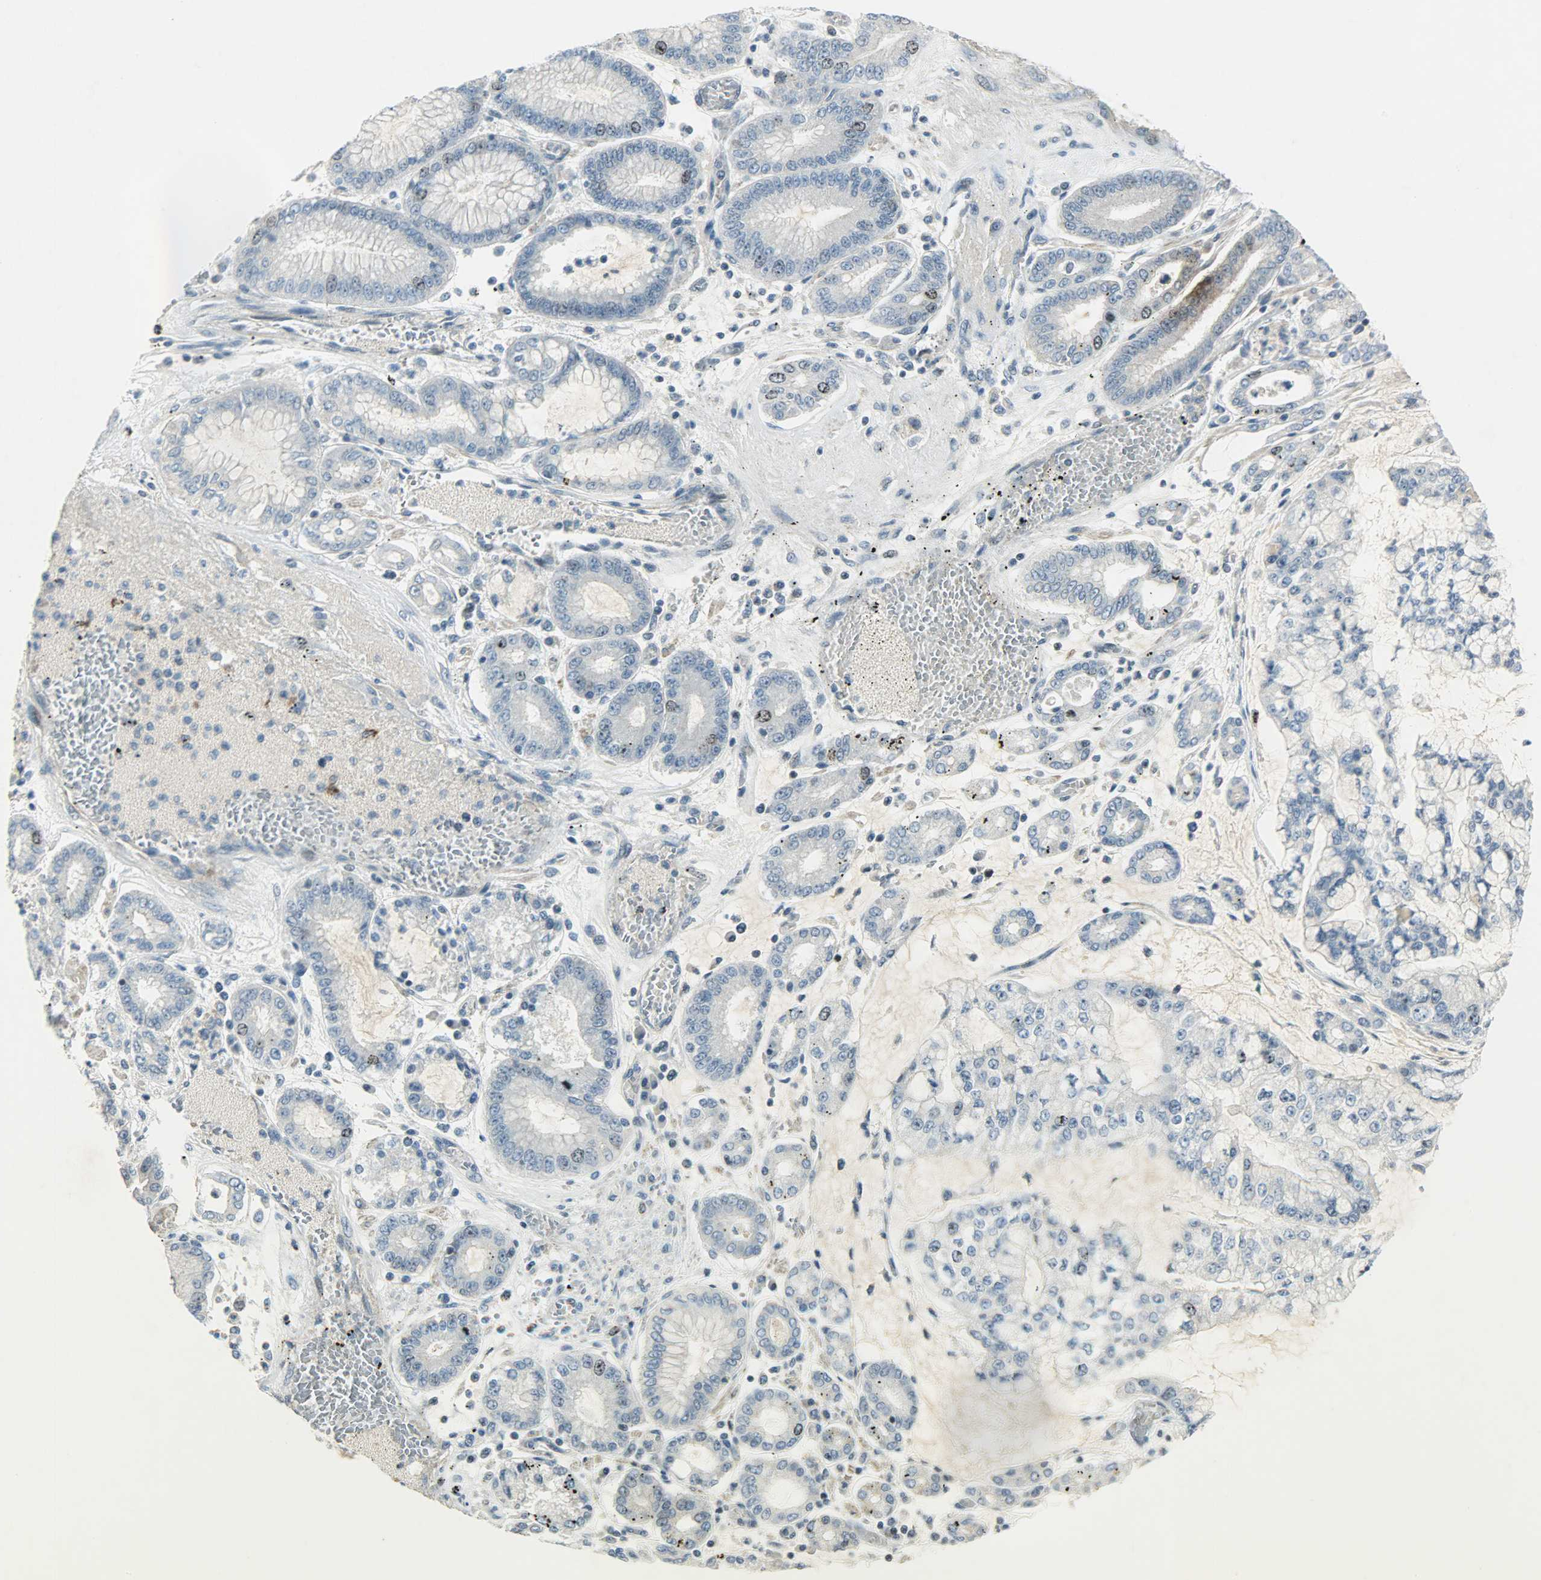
{"staining": {"intensity": "negative", "quantity": "none", "location": "none"}, "tissue": "stomach cancer", "cell_type": "Tumor cells", "image_type": "cancer", "snomed": [{"axis": "morphology", "description": "Normal tissue, NOS"}, {"axis": "morphology", "description": "Adenocarcinoma, NOS"}, {"axis": "topography", "description": "Stomach, upper"}, {"axis": "topography", "description": "Stomach"}], "caption": "Adenocarcinoma (stomach) stained for a protein using IHC reveals no staining tumor cells.", "gene": "AURKB", "patient": {"sex": "male", "age": 76}}